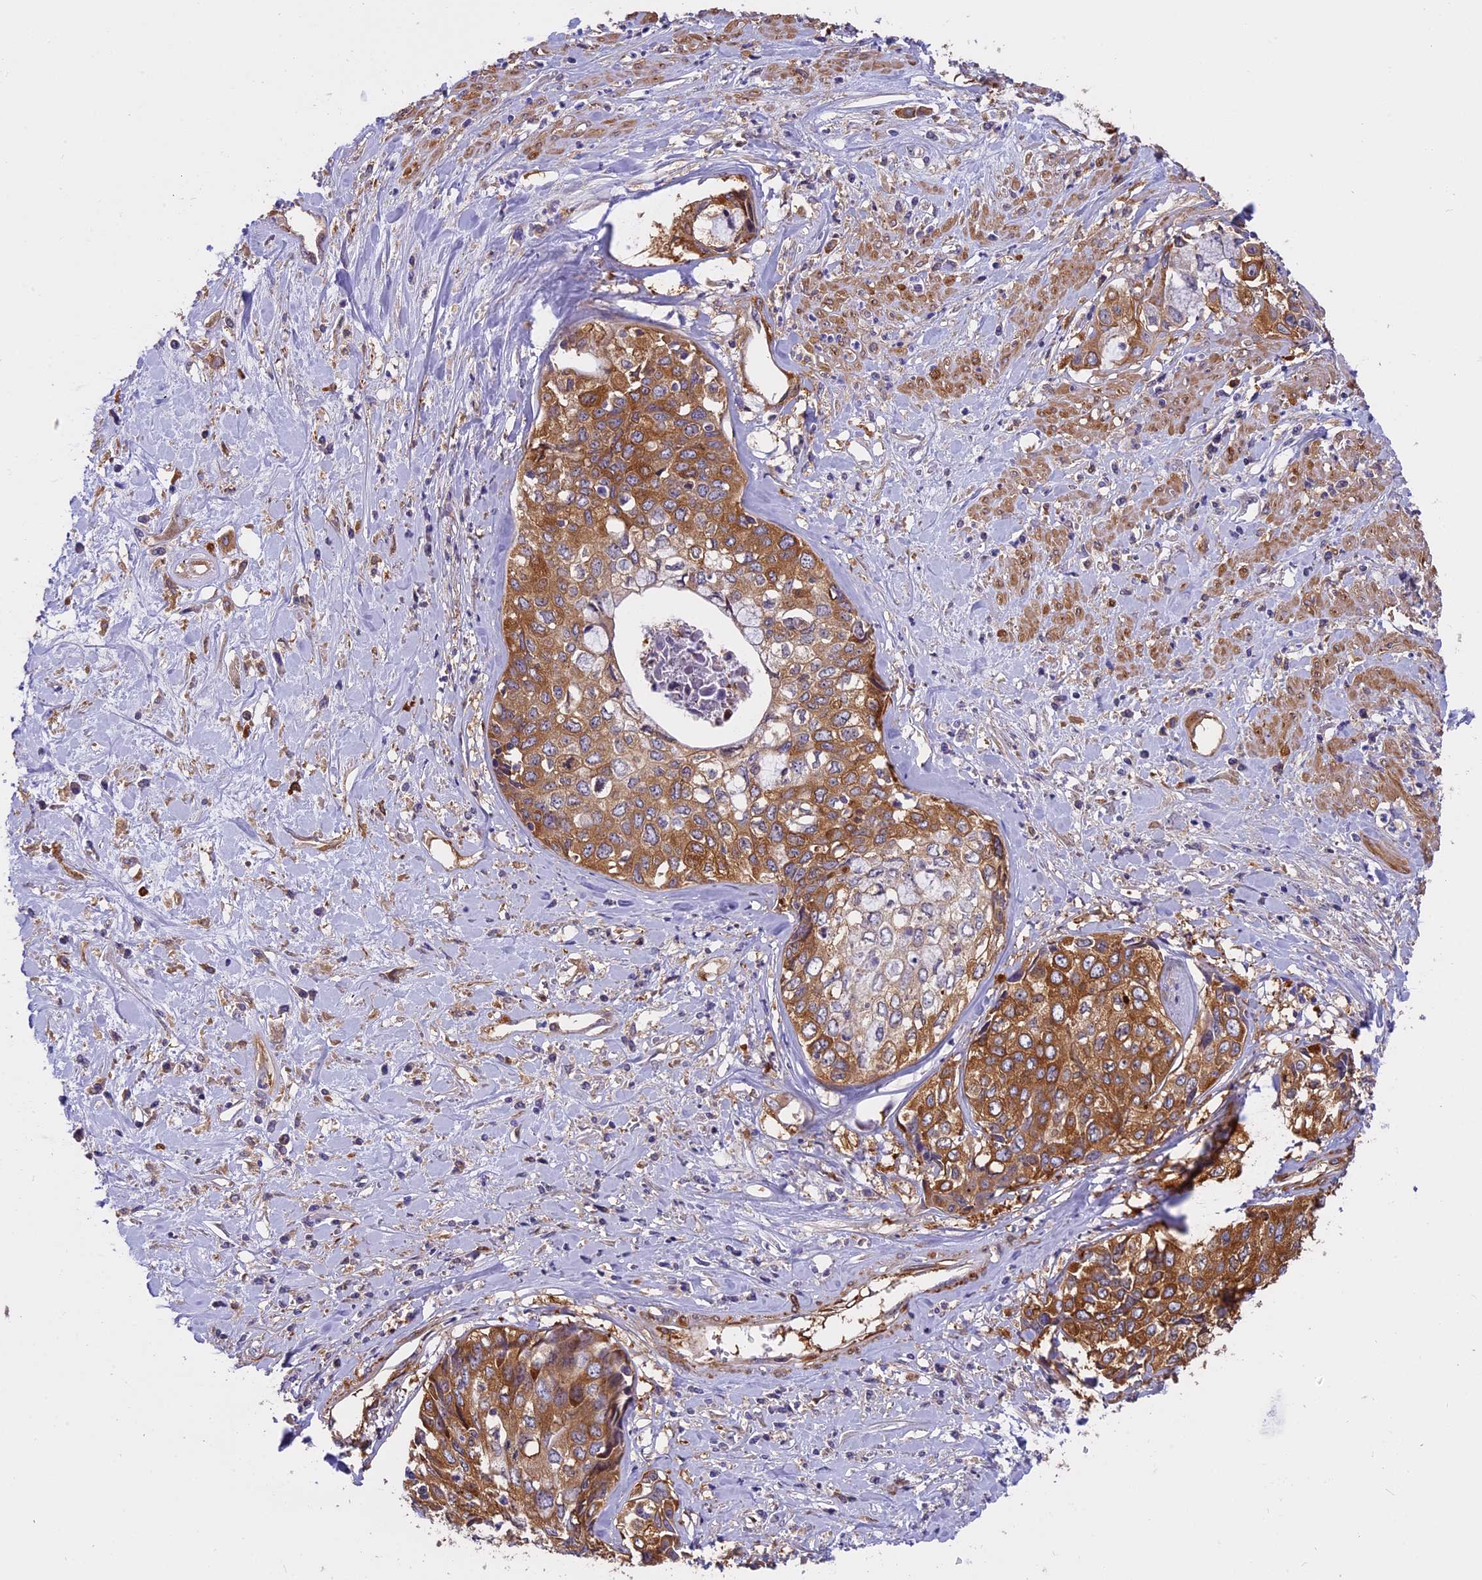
{"staining": {"intensity": "moderate", "quantity": ">75%", "location": "cytoplasmic/membranous"}, "tissue": "cervical cancer", "cell_type": "Tumor cells", "image_type": "cancer", "snomed": [{"axis": "morphology", "description": "Squamous cell carcinoma, NOS"}, {"axis": "topography", "description": "Cervix"}], "caption": "Cervical cancer (squamous cell carcinoma) stained for a protein exhibits moderate cytoplasmic/membranous positivity in tumor cells.", "gene": "EHBP1L1", "patient": {"sex": "female", "age": 31}}